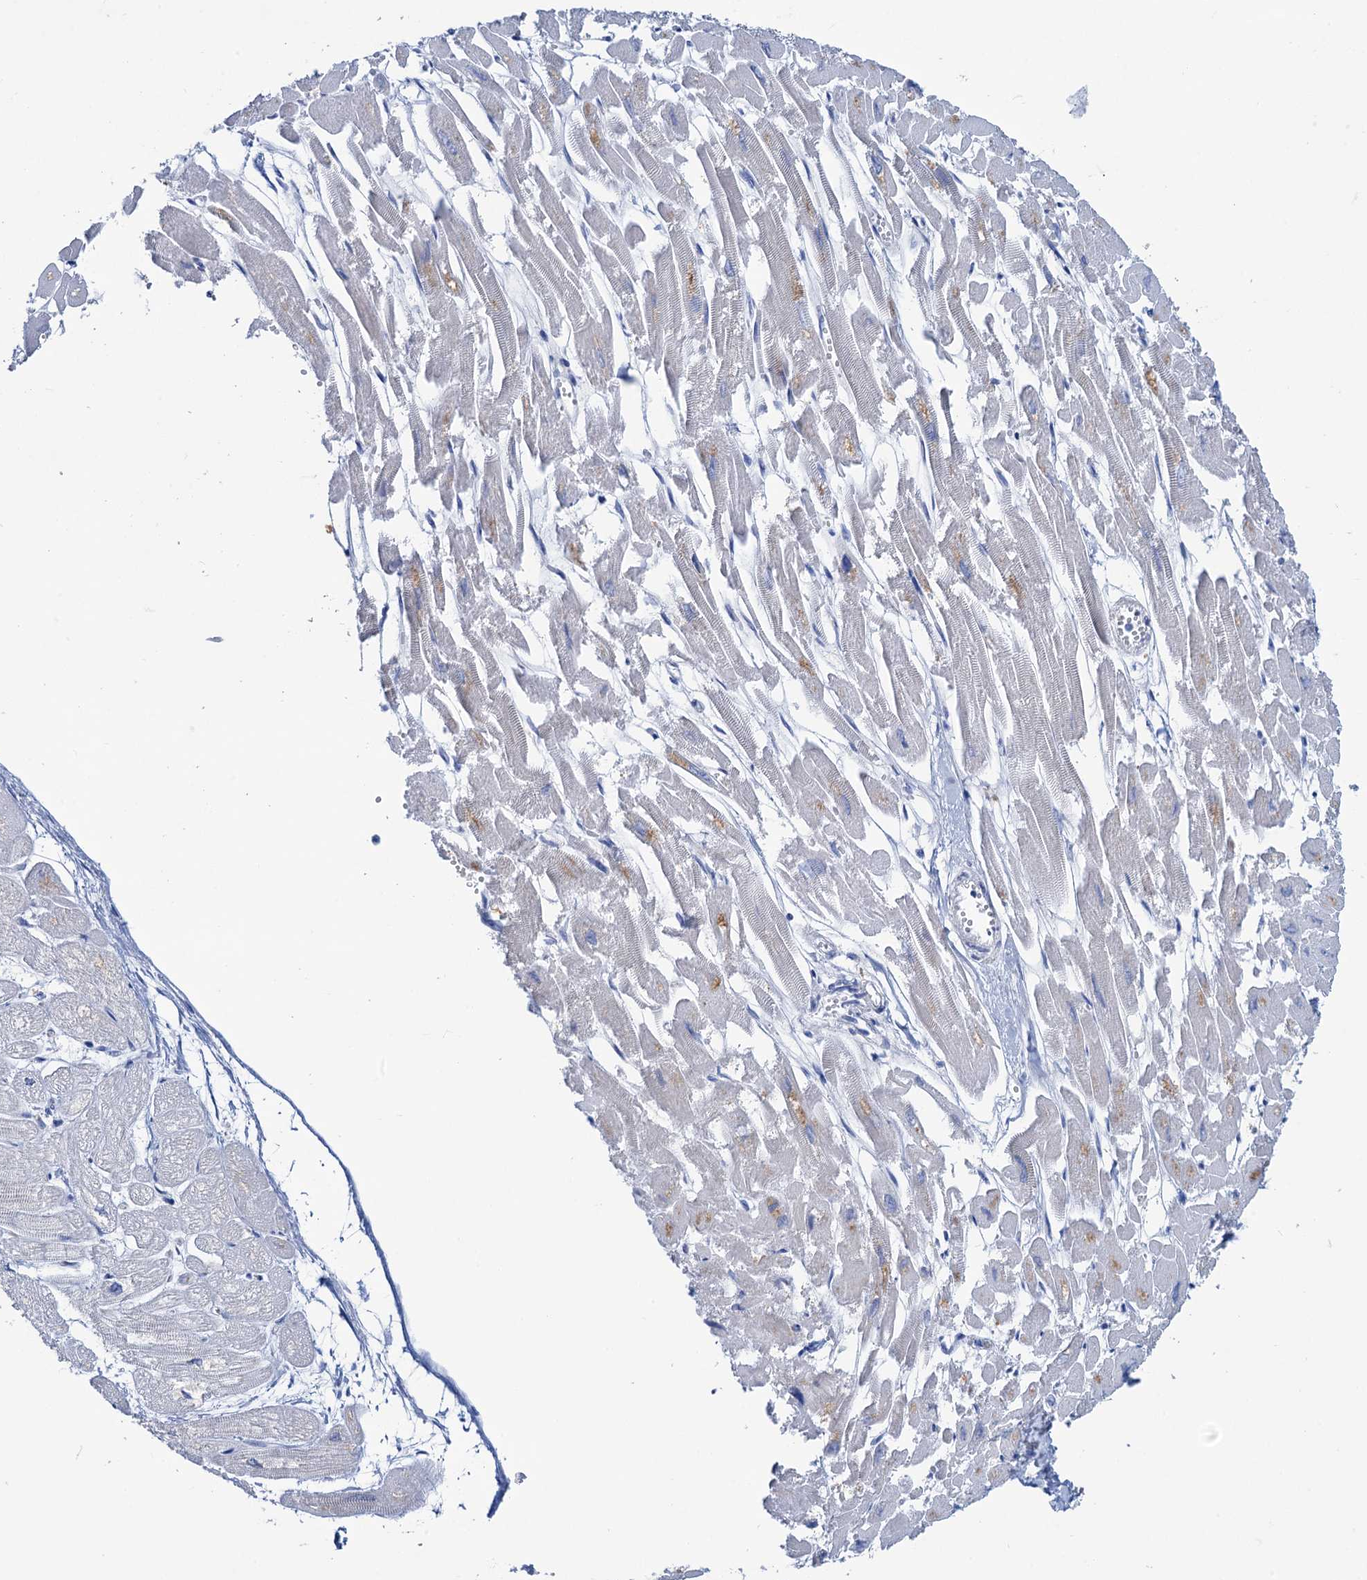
{"staining": {"intensity": "weak", "quantity": "<25%", "location": "cytoplasmic/membranous"}, "tissue": "heart muscle", "cell_type": "Cardiomyocytes", "image_type": "normal", "snomed": [{"axis": "morphology", "description": "Normal tissue, NOS"}, {"axis": "topography", "description": "Heart"}], "caption": "DAB immunohistochemical staining of benign heart muscle reveals no significant staining in cardiomyocytes.", "gene": "FAH", "patient": {"sex": "male", "age": 54}}